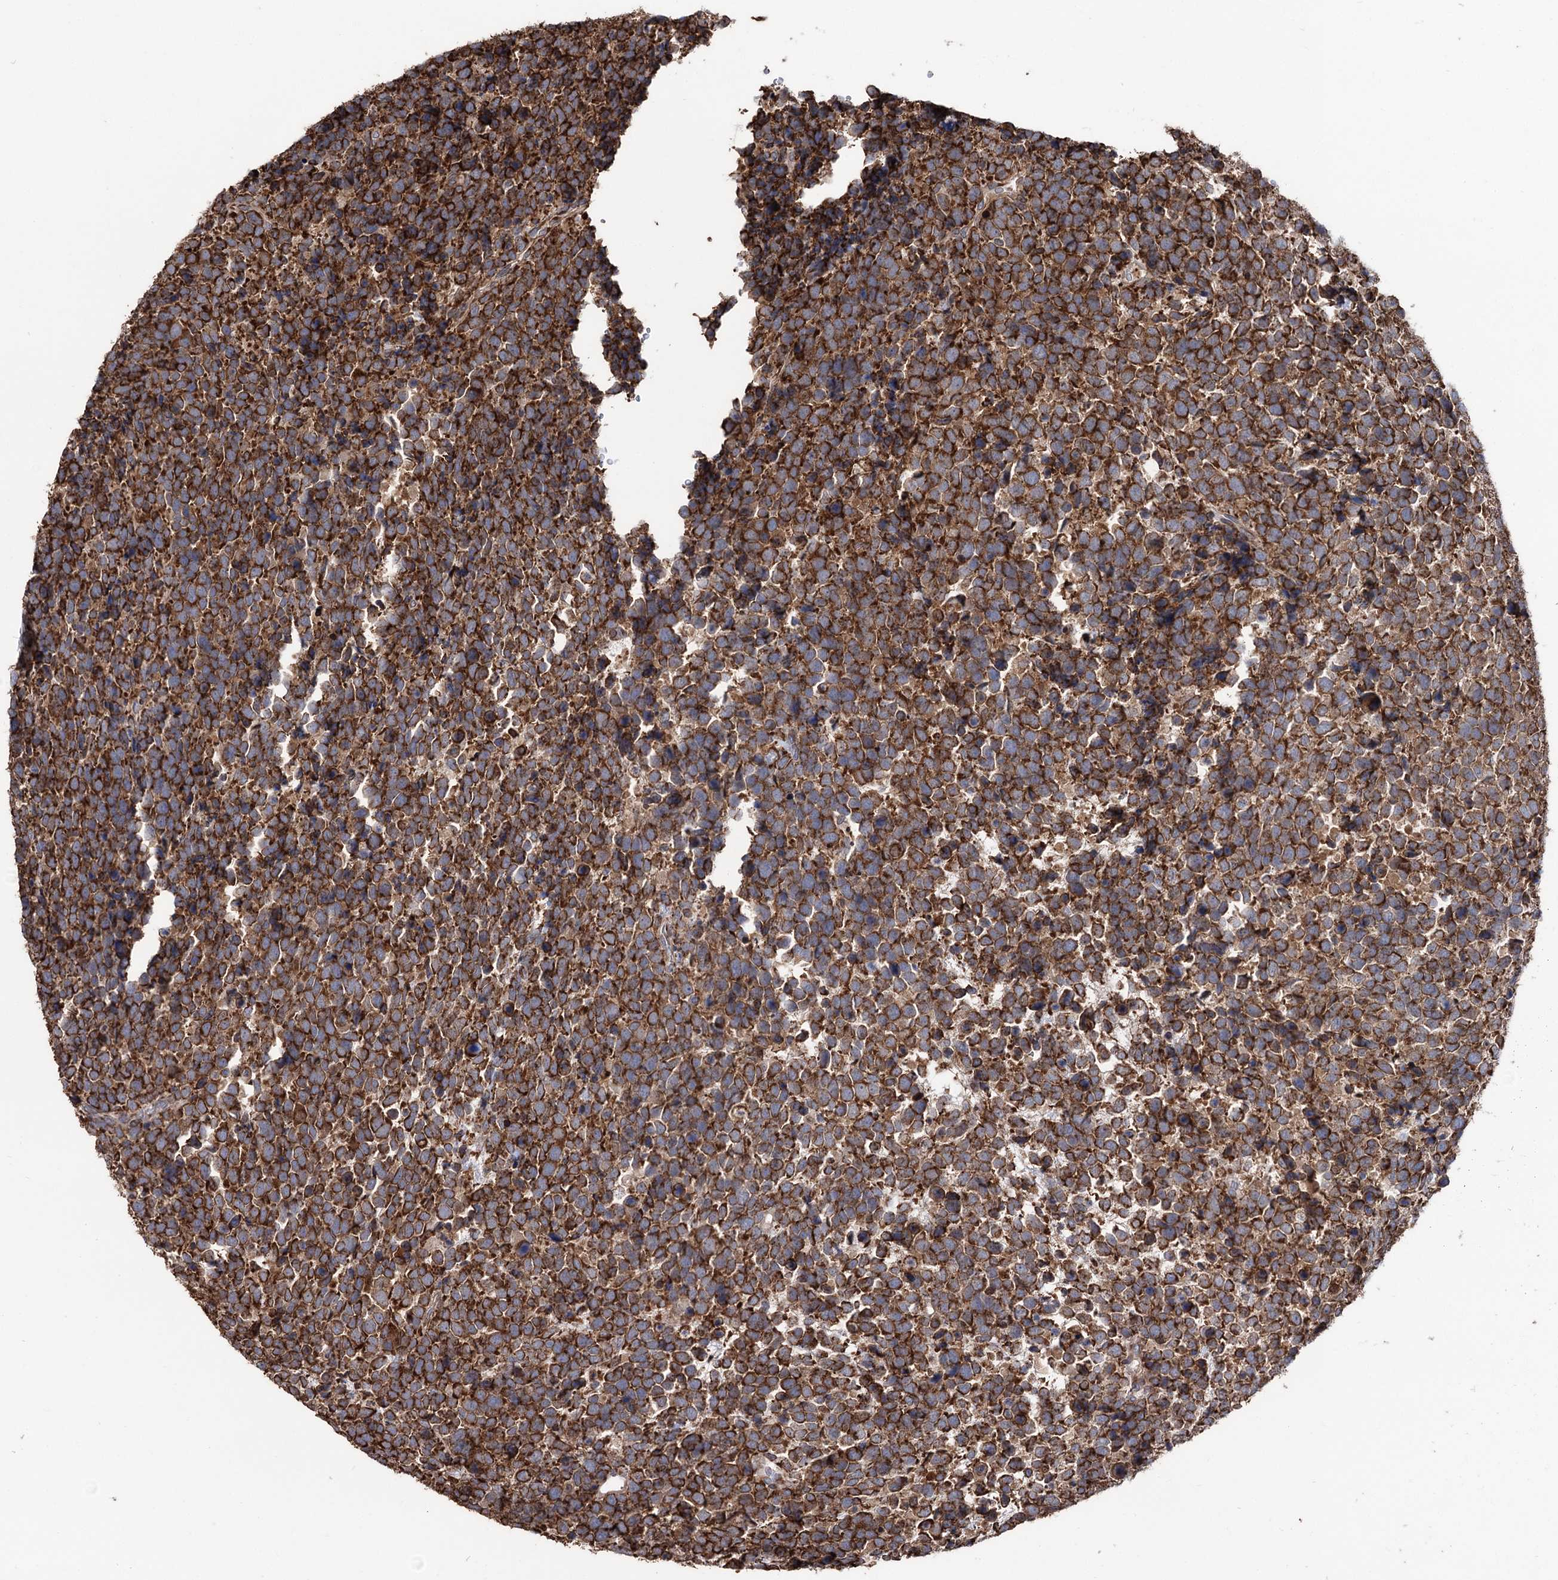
{"staining": {"intensity": "strong", "quantity": ">75%", "location": "cytoplasmic/membranous"}, "tissue": "urothelial cancer", "cell_type": "Tumor cells", "image_type": "cancer", "snomed": [{"axis": "morphology", "description": "Urothelial carcinoma, High grade"}, {"axis": "topography", "description": "Urinary bladder"}], "caption": "The micrograph demonstrates staining of urothelial cancer, revealing strong cytoplasmic/membranous protein positivity (brown color) within tumor cells.", "gene": "CDAN1", "patient": {"sex": "female", "age": 82}}